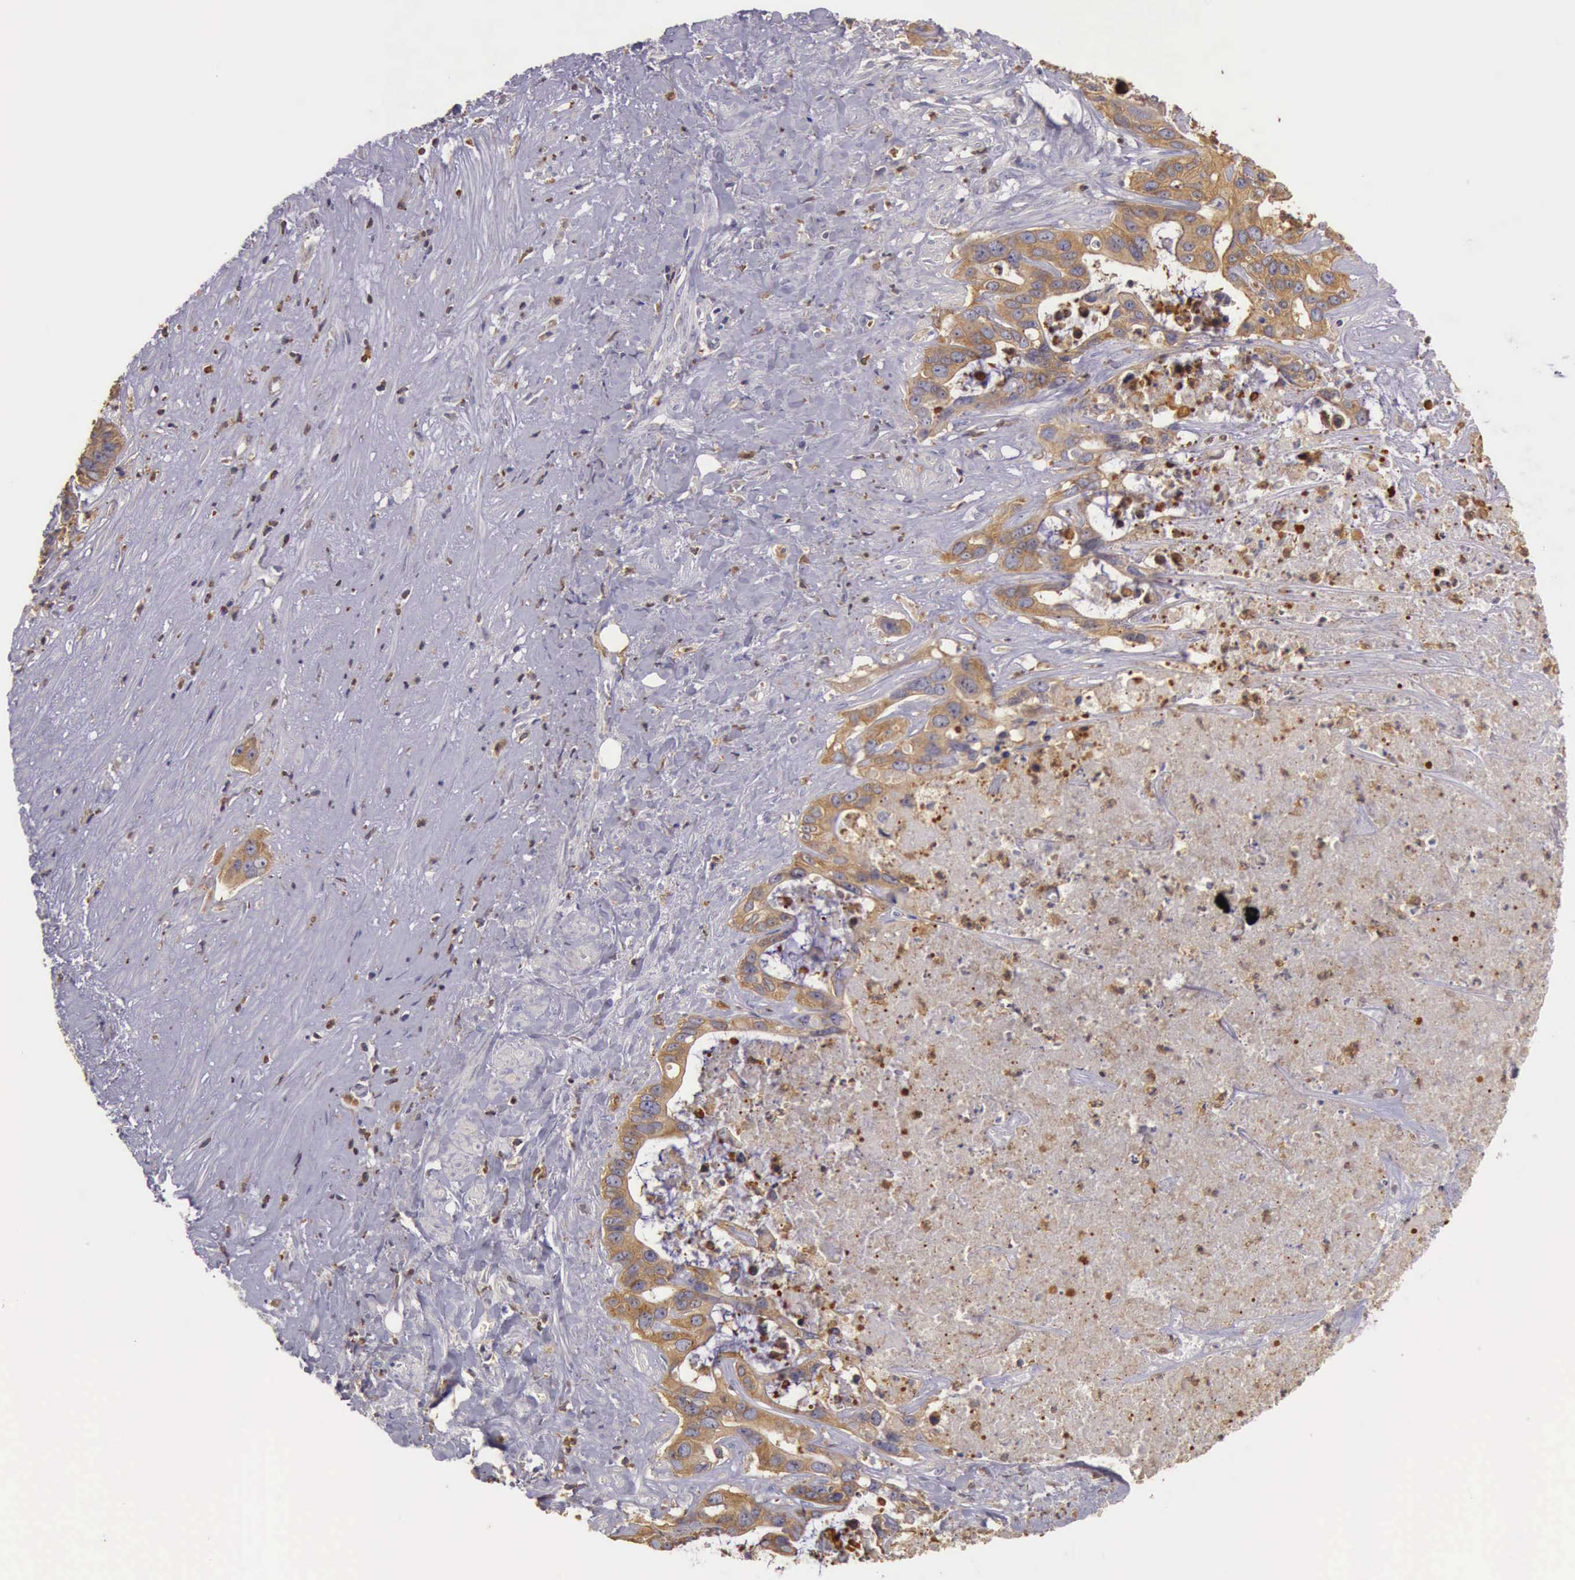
{"staining": {"intensity": "moderate", "quantity": ">75%", "location": "cytoplasmic/membranous"}, "tissue": "liver cancer", "cell_type": "Tumor cells", "image_type": "cancer", "snomed": [{"axis": "morphology", "description": "Cholangiocarcinoma"}, {"axis": "topography", "description": "Liver"}], "caption": "A high-resolution photomicrograph shows immunohistochemistry staining of cholangiocarcinoma (liver), which displays moderate cytoplasmic/membranous positivity in about >75% of tumor cells.", "gene": "ARHGAP4", "patient": {"sex": "female", "age": 65}}